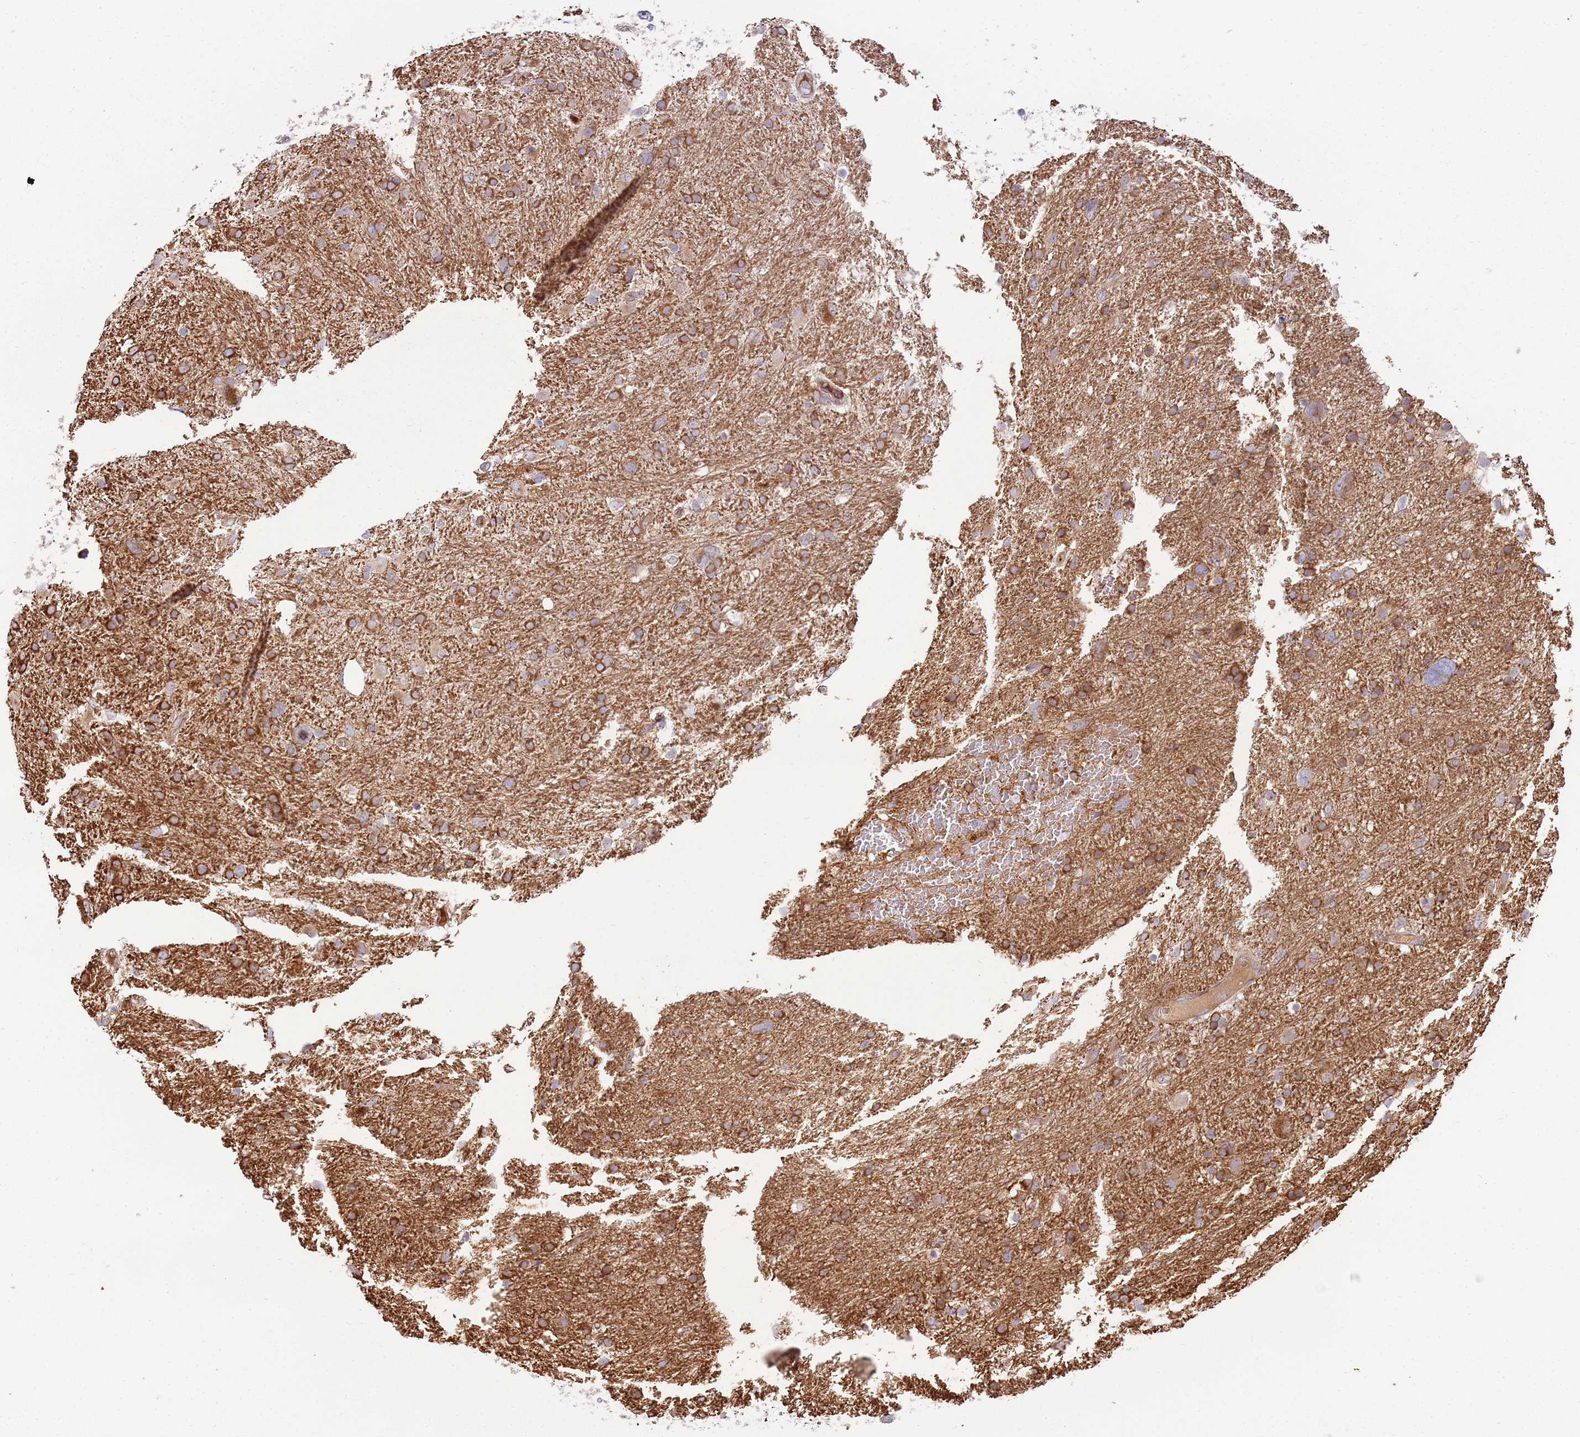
{"staining": {"intensity": "moderate", "quantity": ">75%", "location": "cytoplasmic/membranous"}, "tissue": "glioma", "cell_type": "Tumor cells", "image_type": "cancer", "snomed": [{"axis": "morphology", "description": "Glioma, malignant, High grade"}, {"axis": "topography", "description": "Brain"}], "caption": "Glioma stained with immunohistochemistry reveals moderate cytoplasmic/membranous positivity in about >75% of tumor cells. (IHC, brightfield microscopy, high magnification).", "gene": "EMC1", "patient": {"sex": "male", "age": 61}}